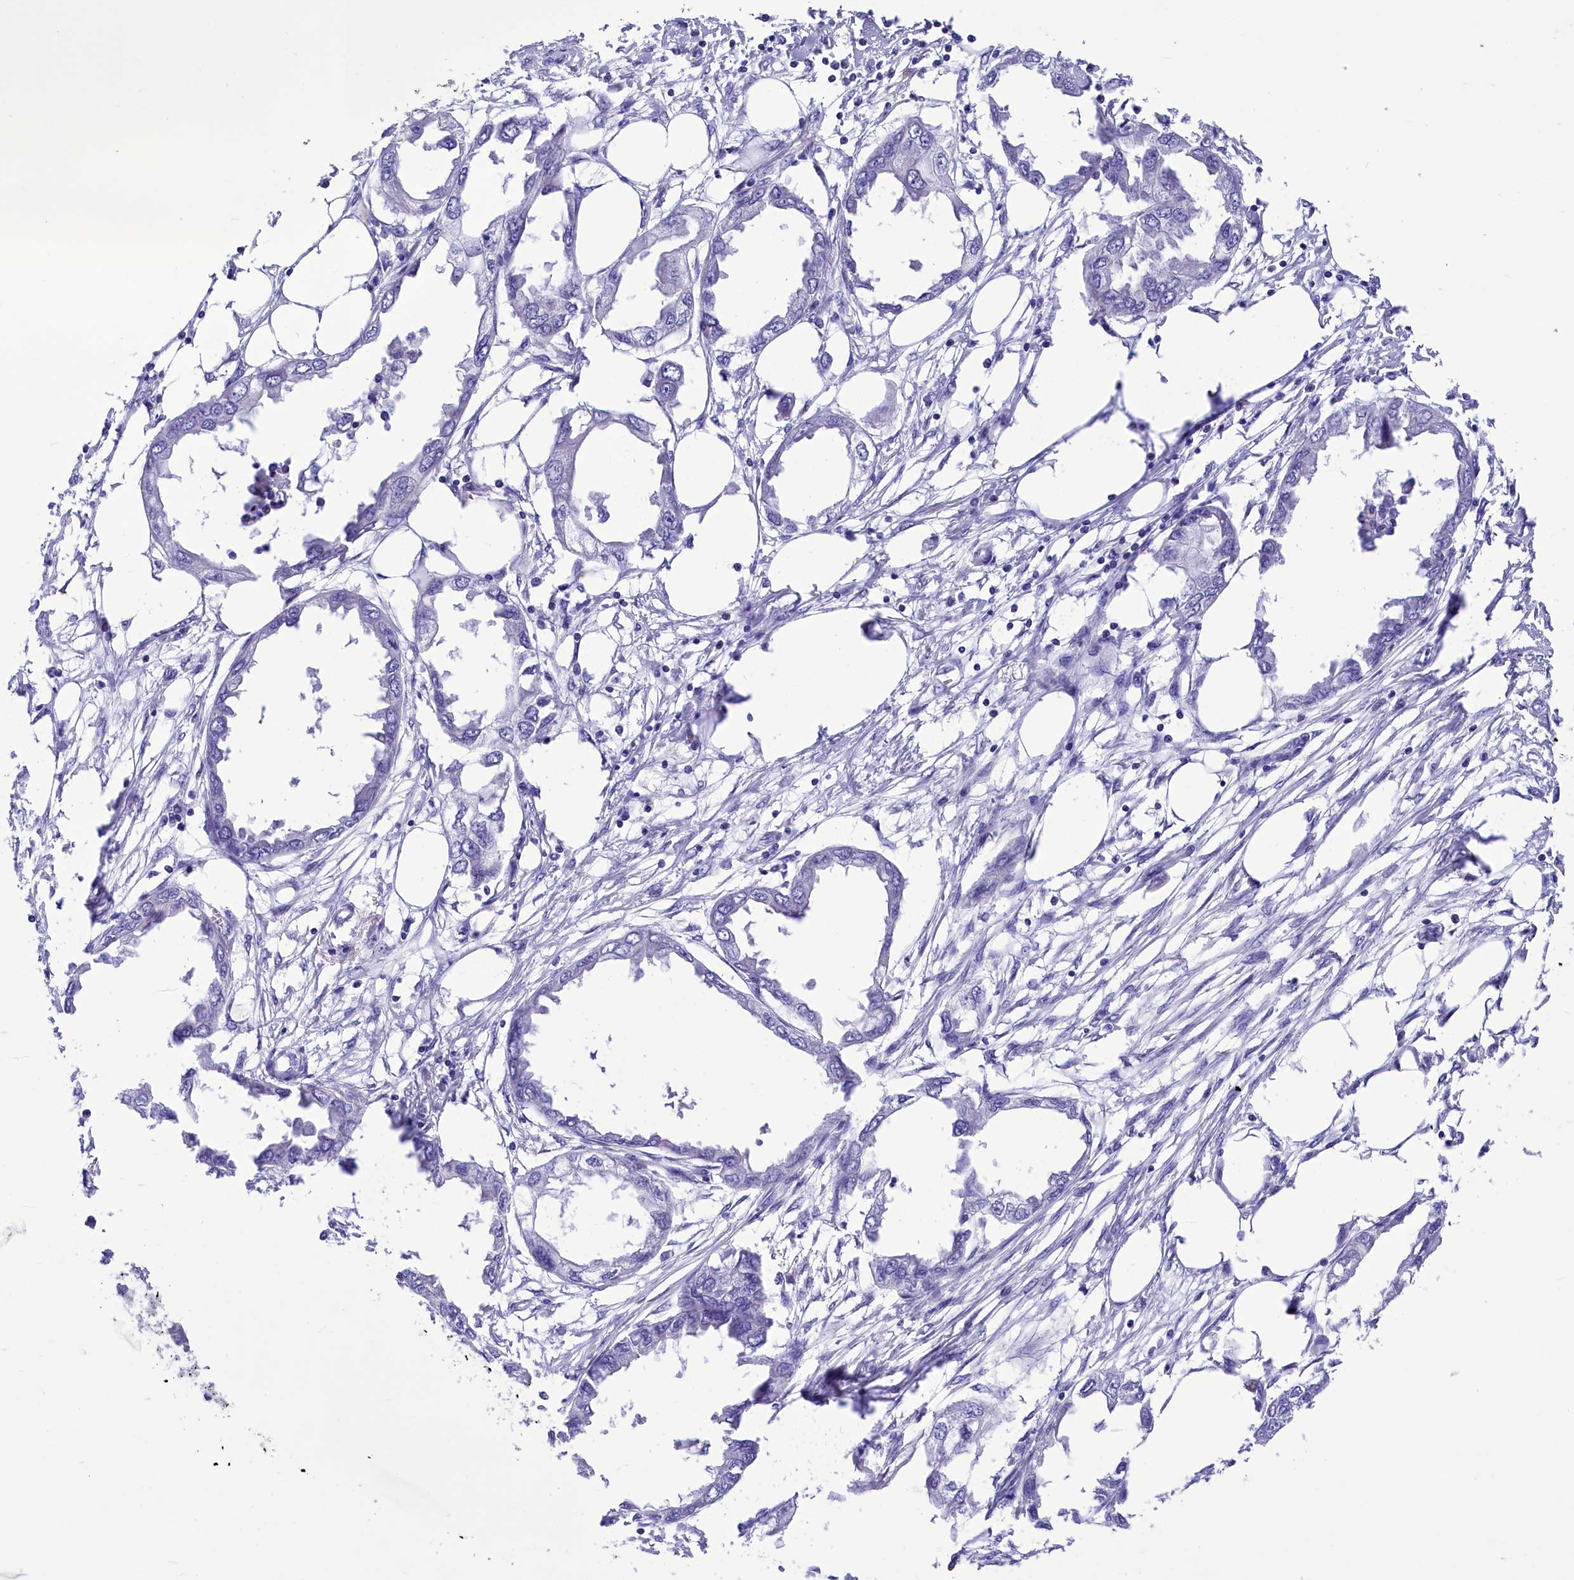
{"staining": {"intensity": "negative", "quantity": "none", "location": "none"}, "tissue": "endometrial cancer", "cell_type": "Tumor cells", "image_type": "cancer", "snomed": [{"axis": "morphology", "description": "Adenocarcinoma, NOS"}, {"axis": "morphology", "description": "Adenocarcinoma, metastatic, NOS"}, {"axis": "topography", "description": "Adipose tissue"}, {"axis": "topography", "description": "Endometrium"}], "caption": "Tumor cells show no significant positivity in endometrial adenocarcinoma.", "gene": "TTC36", "patient": {"sex": "female", "age": 67}}